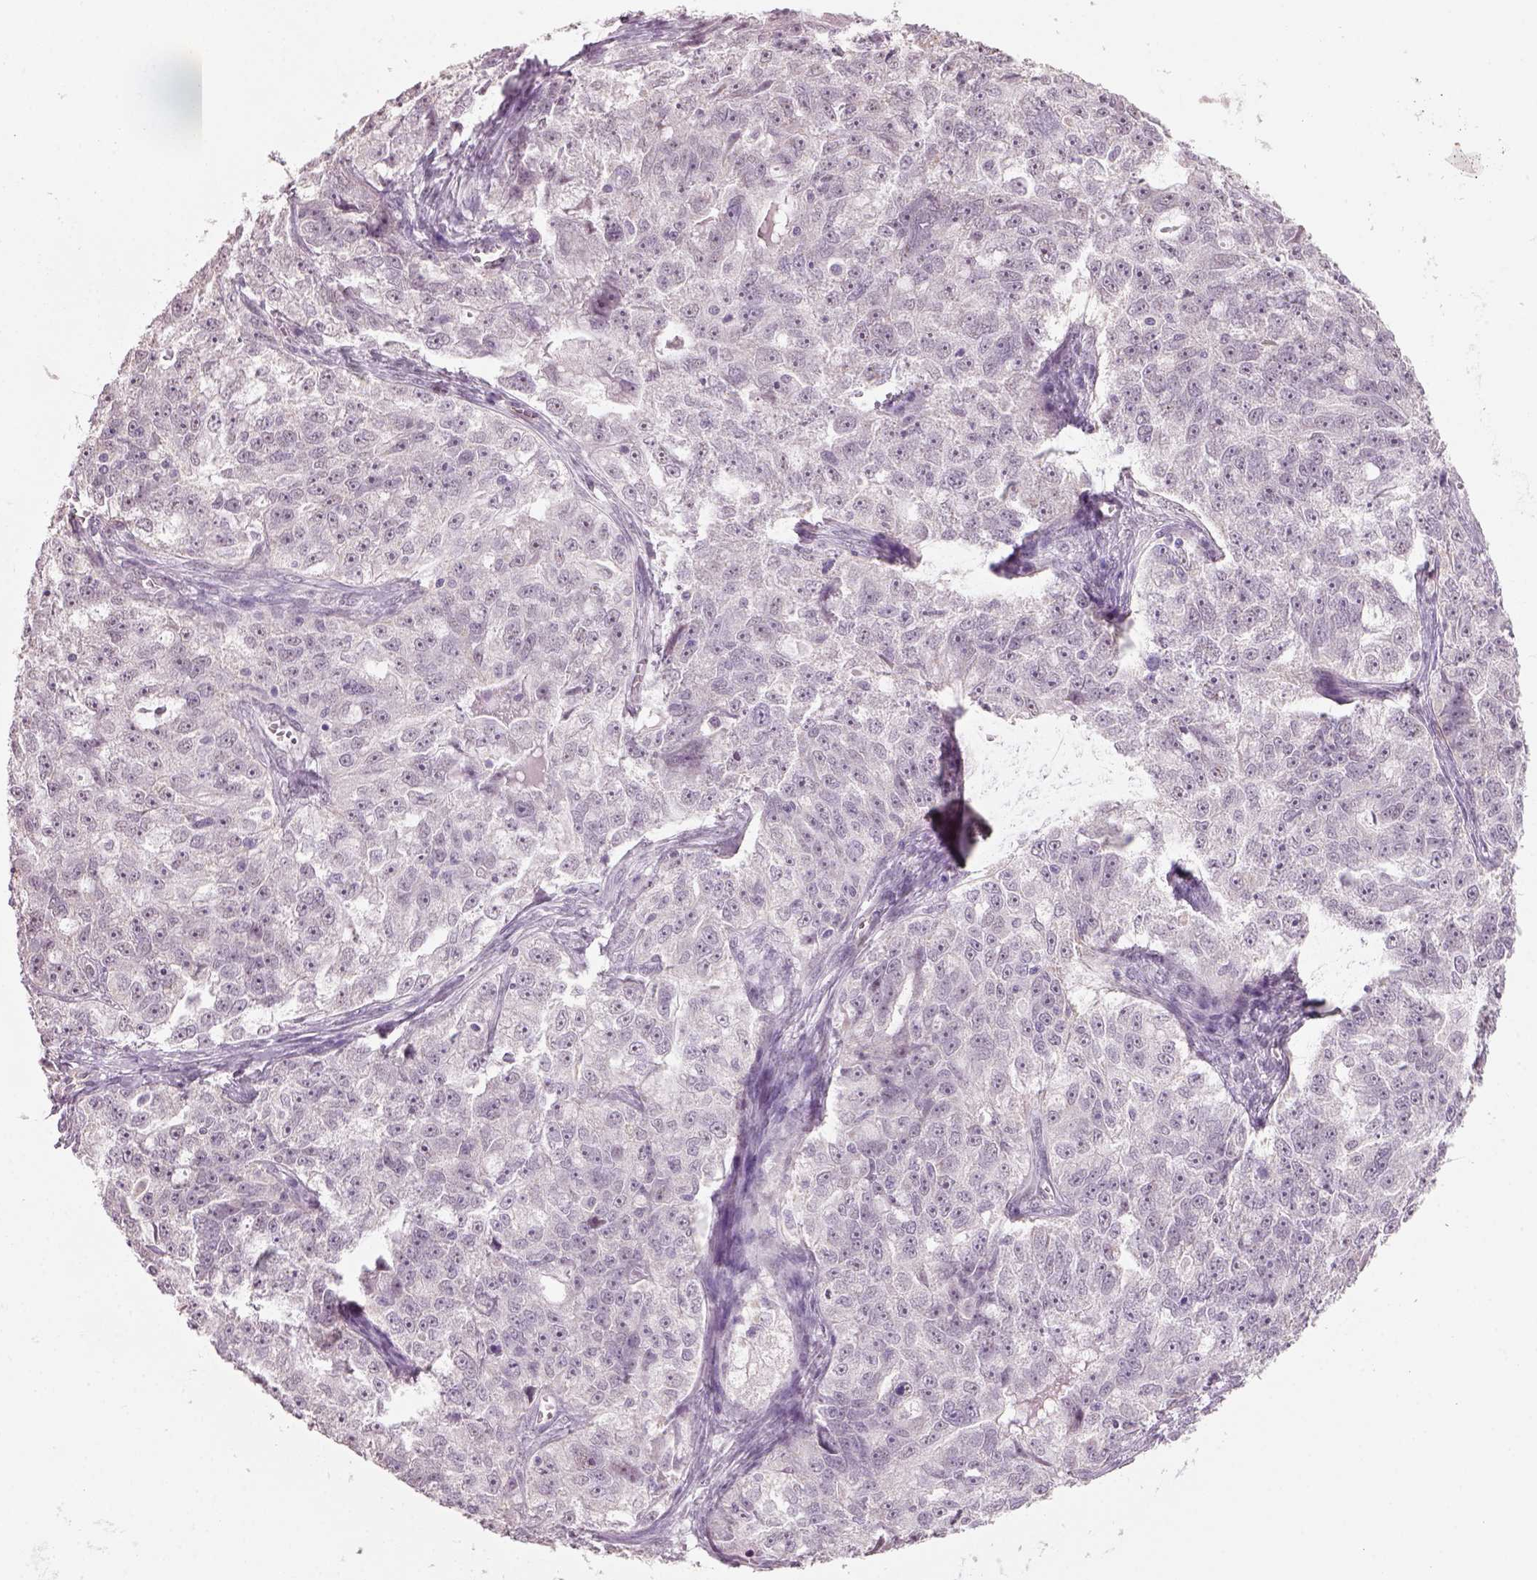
{"staining": {"intensity": "negative", "quantity": "none", "location": "none"}, "tissue": "ovarian cancer", "cell_type": "Tumor cells", "image_type": "cancer", "snomed": [{"axis": "morphology", "description": "Cystadenocarcinoma, serous, NOS"}, {"axis": "topography", "description": "Ovary"}], "caption": "Immunohistochemistry (IHC) of serous cystadenocarcinoma (ovarian) shows no expression in tumor cells. Nuclei are stained in blue.", "gene": "NAT8", "patient": {"sex": "female", "age": 51}}